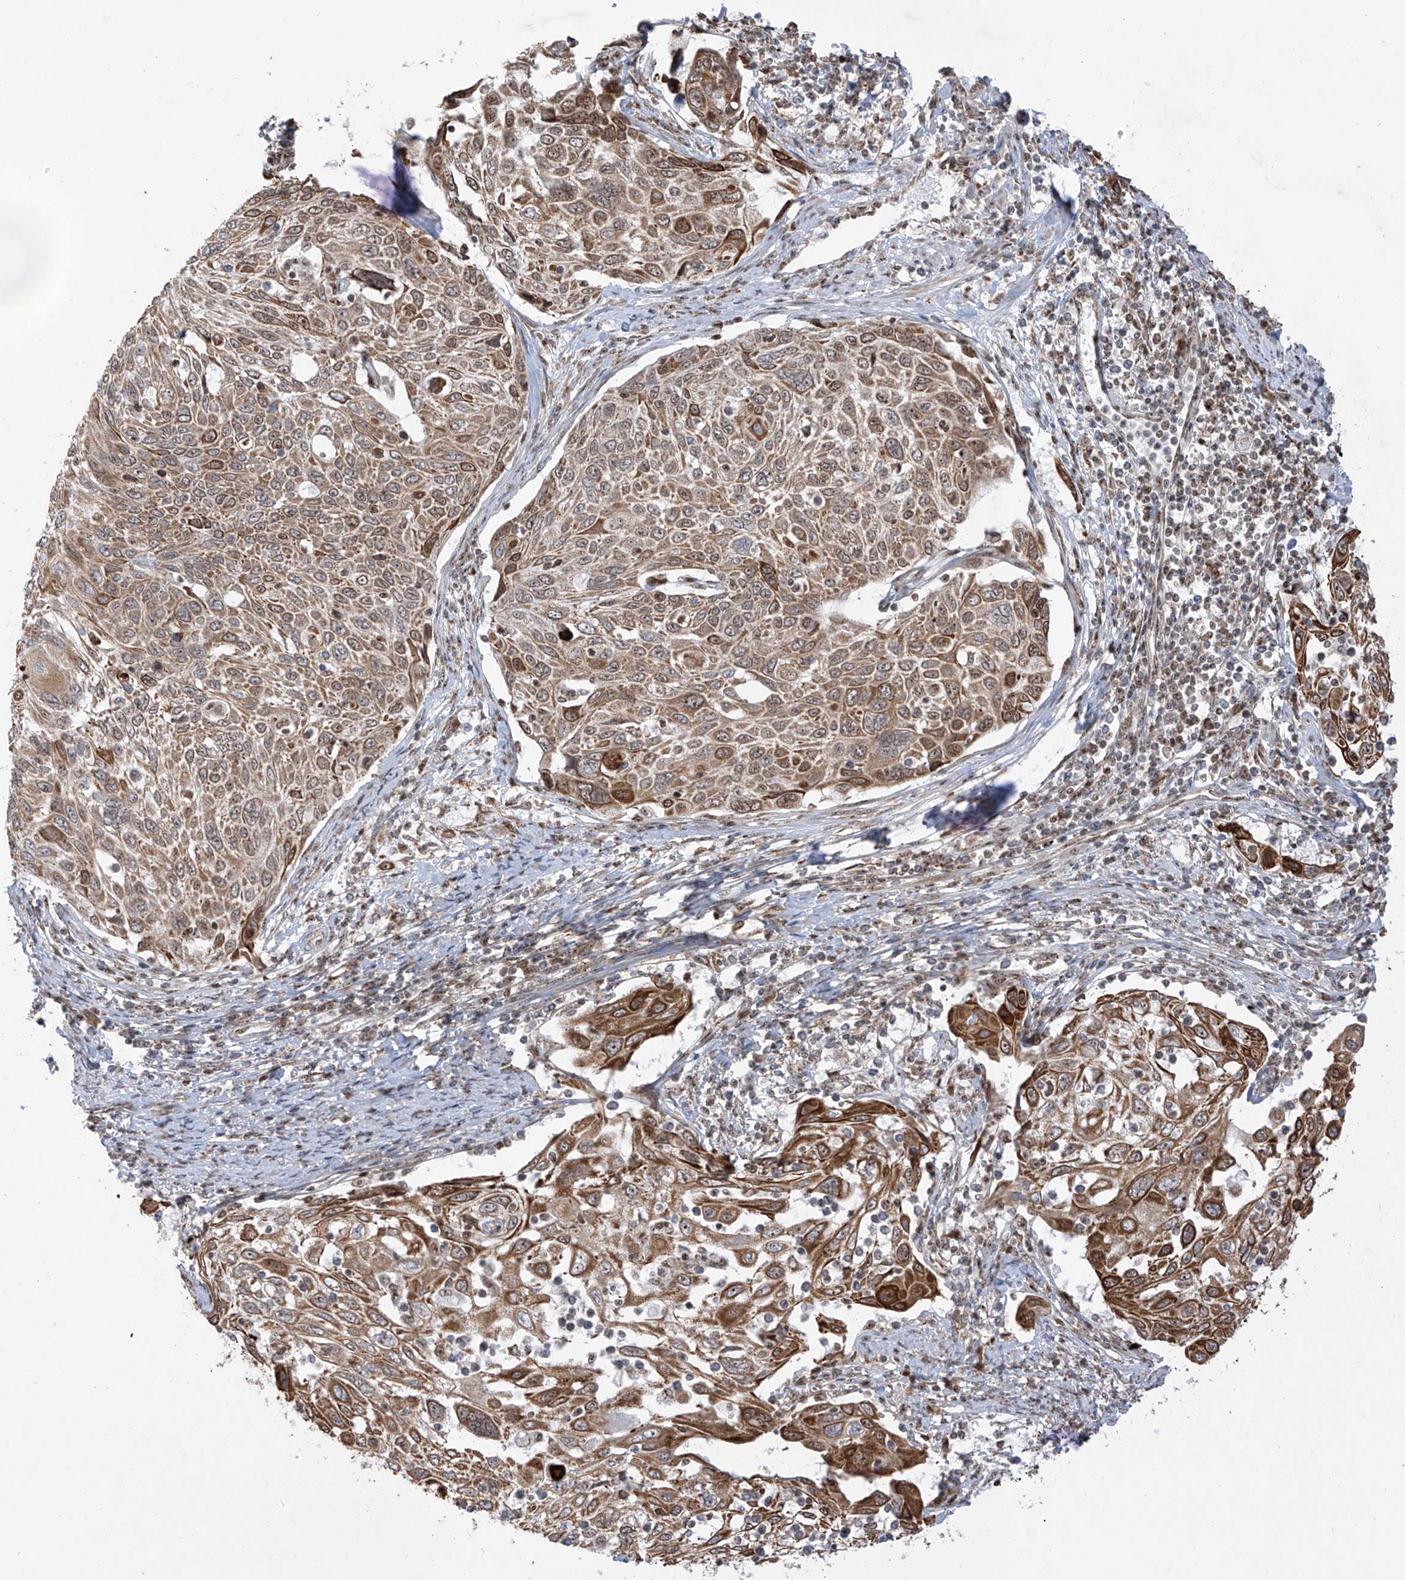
{"staining": {"intensity": "moderate", "quantity": ">75%", "location": "cytoplasmic/membranous"}, "tissue": "cervical cancer", "cell_type": "Tumor cells", "image_type": "cancer", "snomed": [{"axis": "morphology", "description": "Squamous cell carcinoma, NOS"}, {"axis": "topography", "description": "Cervix"}], "caption": "This is an image of IHC staining of cervical cancer (squamous cell carcinoma), which shows moderate staining in the cytoplasmic/membranous of tumor cells.", "gene": "ZBTB8A", "patient": {"sex": "female", "age": 70}}